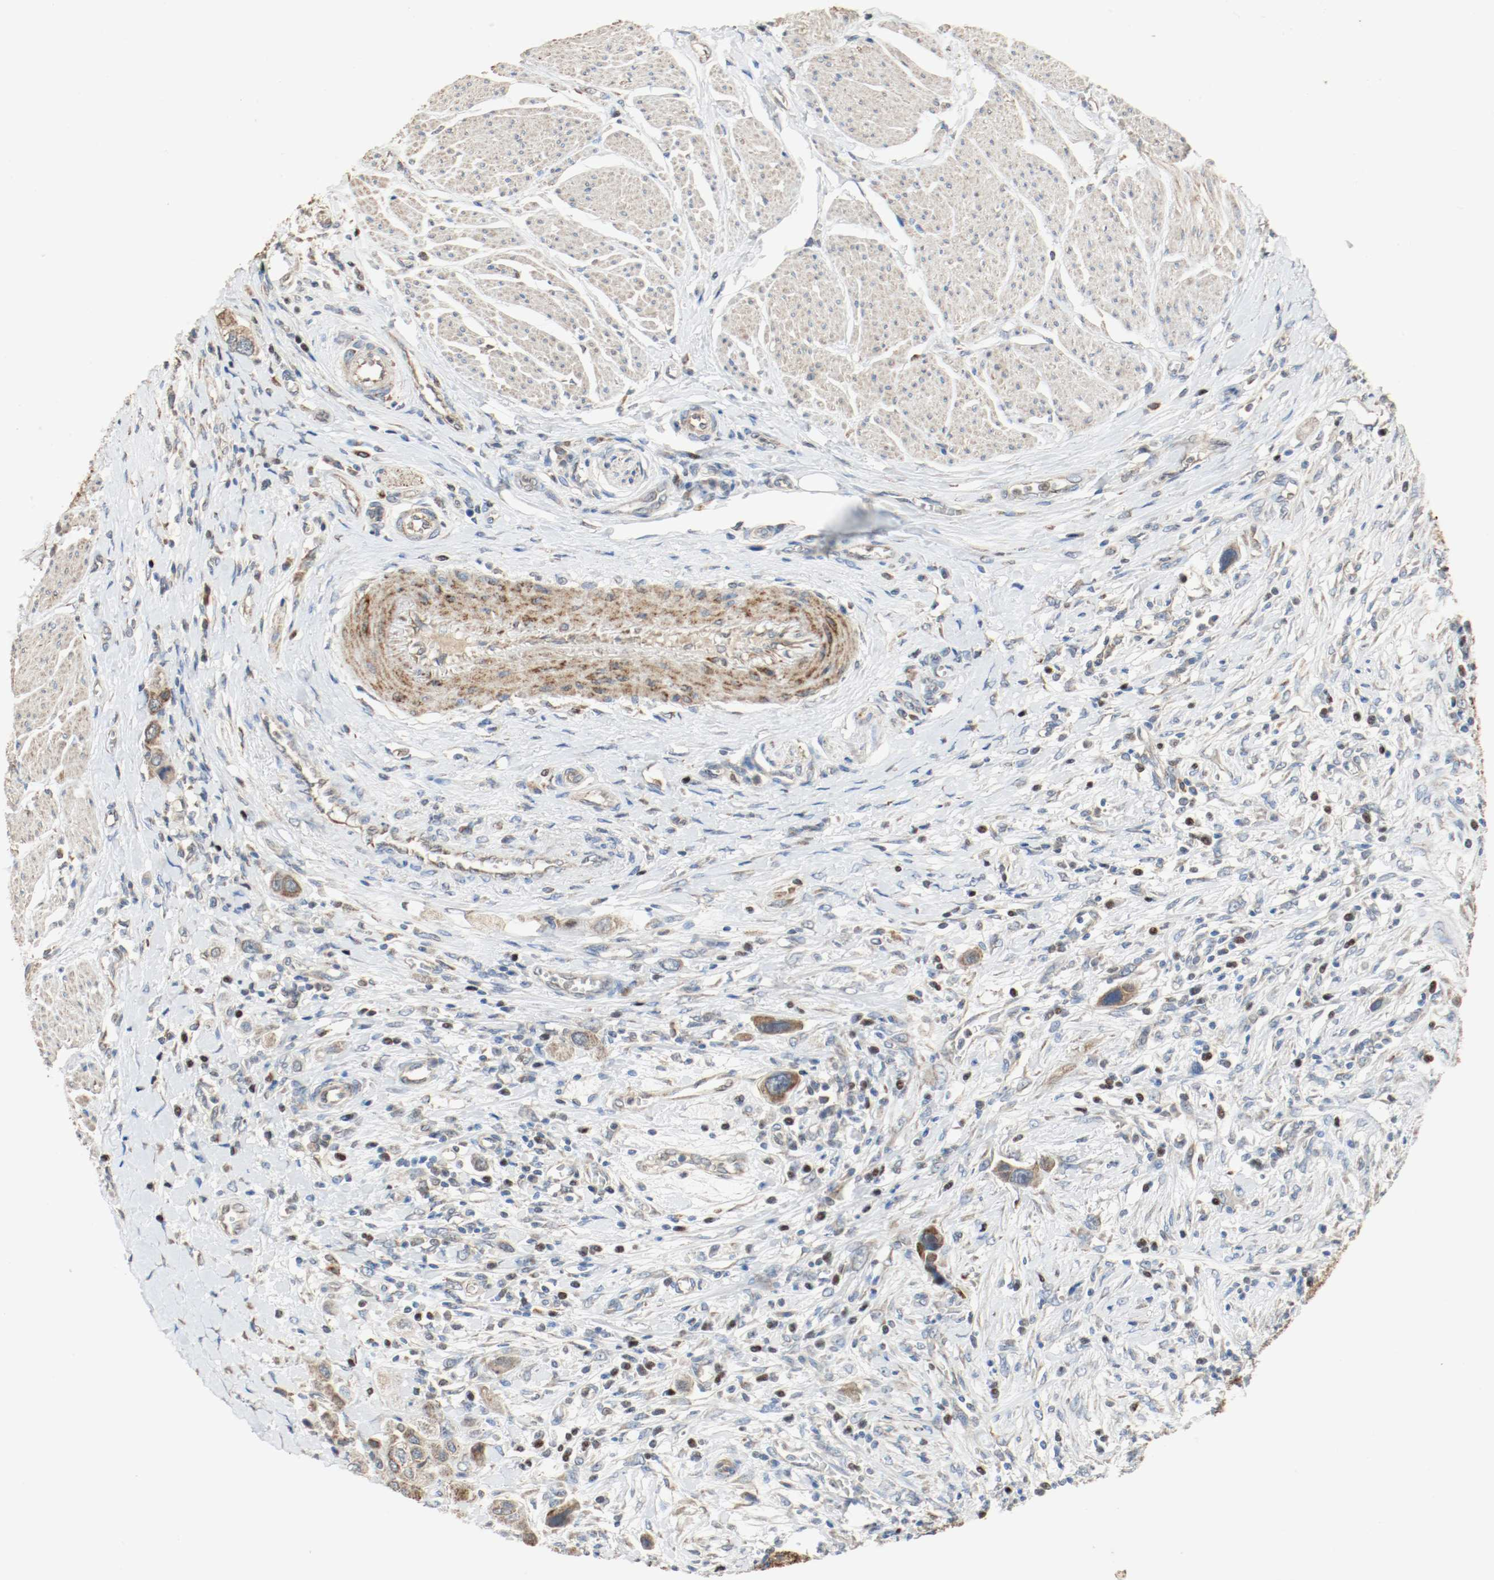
{"staining": {"intensity": "strong", "quantity": ">75%", "location": "cytoplasmic/membranous"}, "tissue": "urothelial cancer", "cell_type": "Tumor cells", "image_type": "cancer", "snomed": [{"axis": "morphology", "description": "Urothelial carcinoma, High grade"}, {"axis": "topography", "description": "Urinary bladder"}], "caption": "Tumor cells exhibit high levels of strong cytoplasmic/membranous positivity in about >75% of cells in urothelial carcinoma (high-grade). (DAB (3,3'-diaminobenzidine) = brown stain, brightfield microscopy at high magnification).", "gene": "ALDH4A1", "patient": {"sex": "male", "age": 50}}